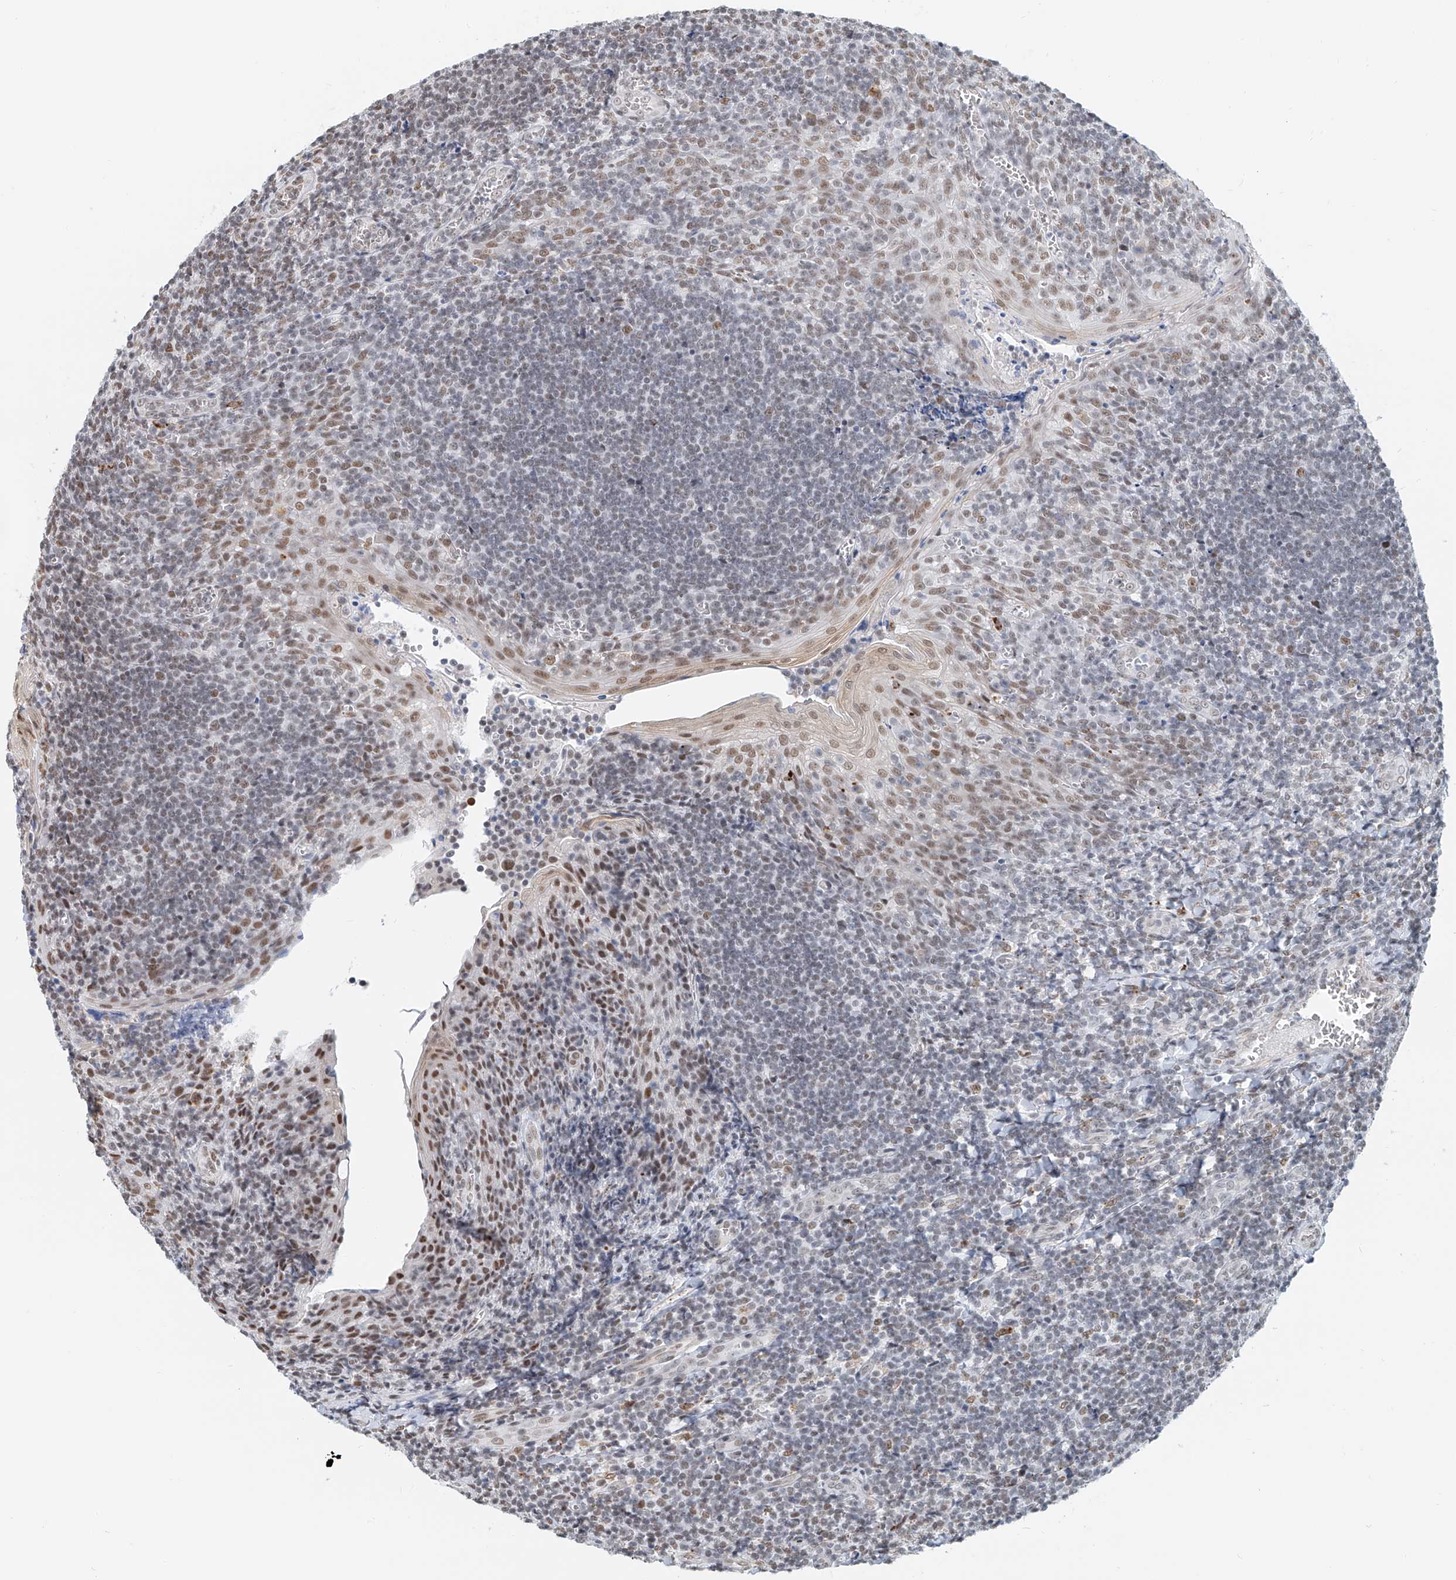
{"staining": {"intensity": "weak", "quantity": "<25%", "location": "nuclear"}, "tissue": "tonsil", "cell_type": "Germinal center cells", "image_type": "normal", "snomed": [{"axis": "morphology", "description": "Normal tissue, NOS"}, {"axis": "topography", "description": "Tonsil"}], "caption": "A histopathology image of tonsil stained for a protein exhibits no brown staining in germinal center cells. (DAB (3,3'-diaminobenzidine) immunohistochemistry with hematoxylin counter stain).", "gene": "SASH1", "patient": {"sex": "male", "age": 27}}